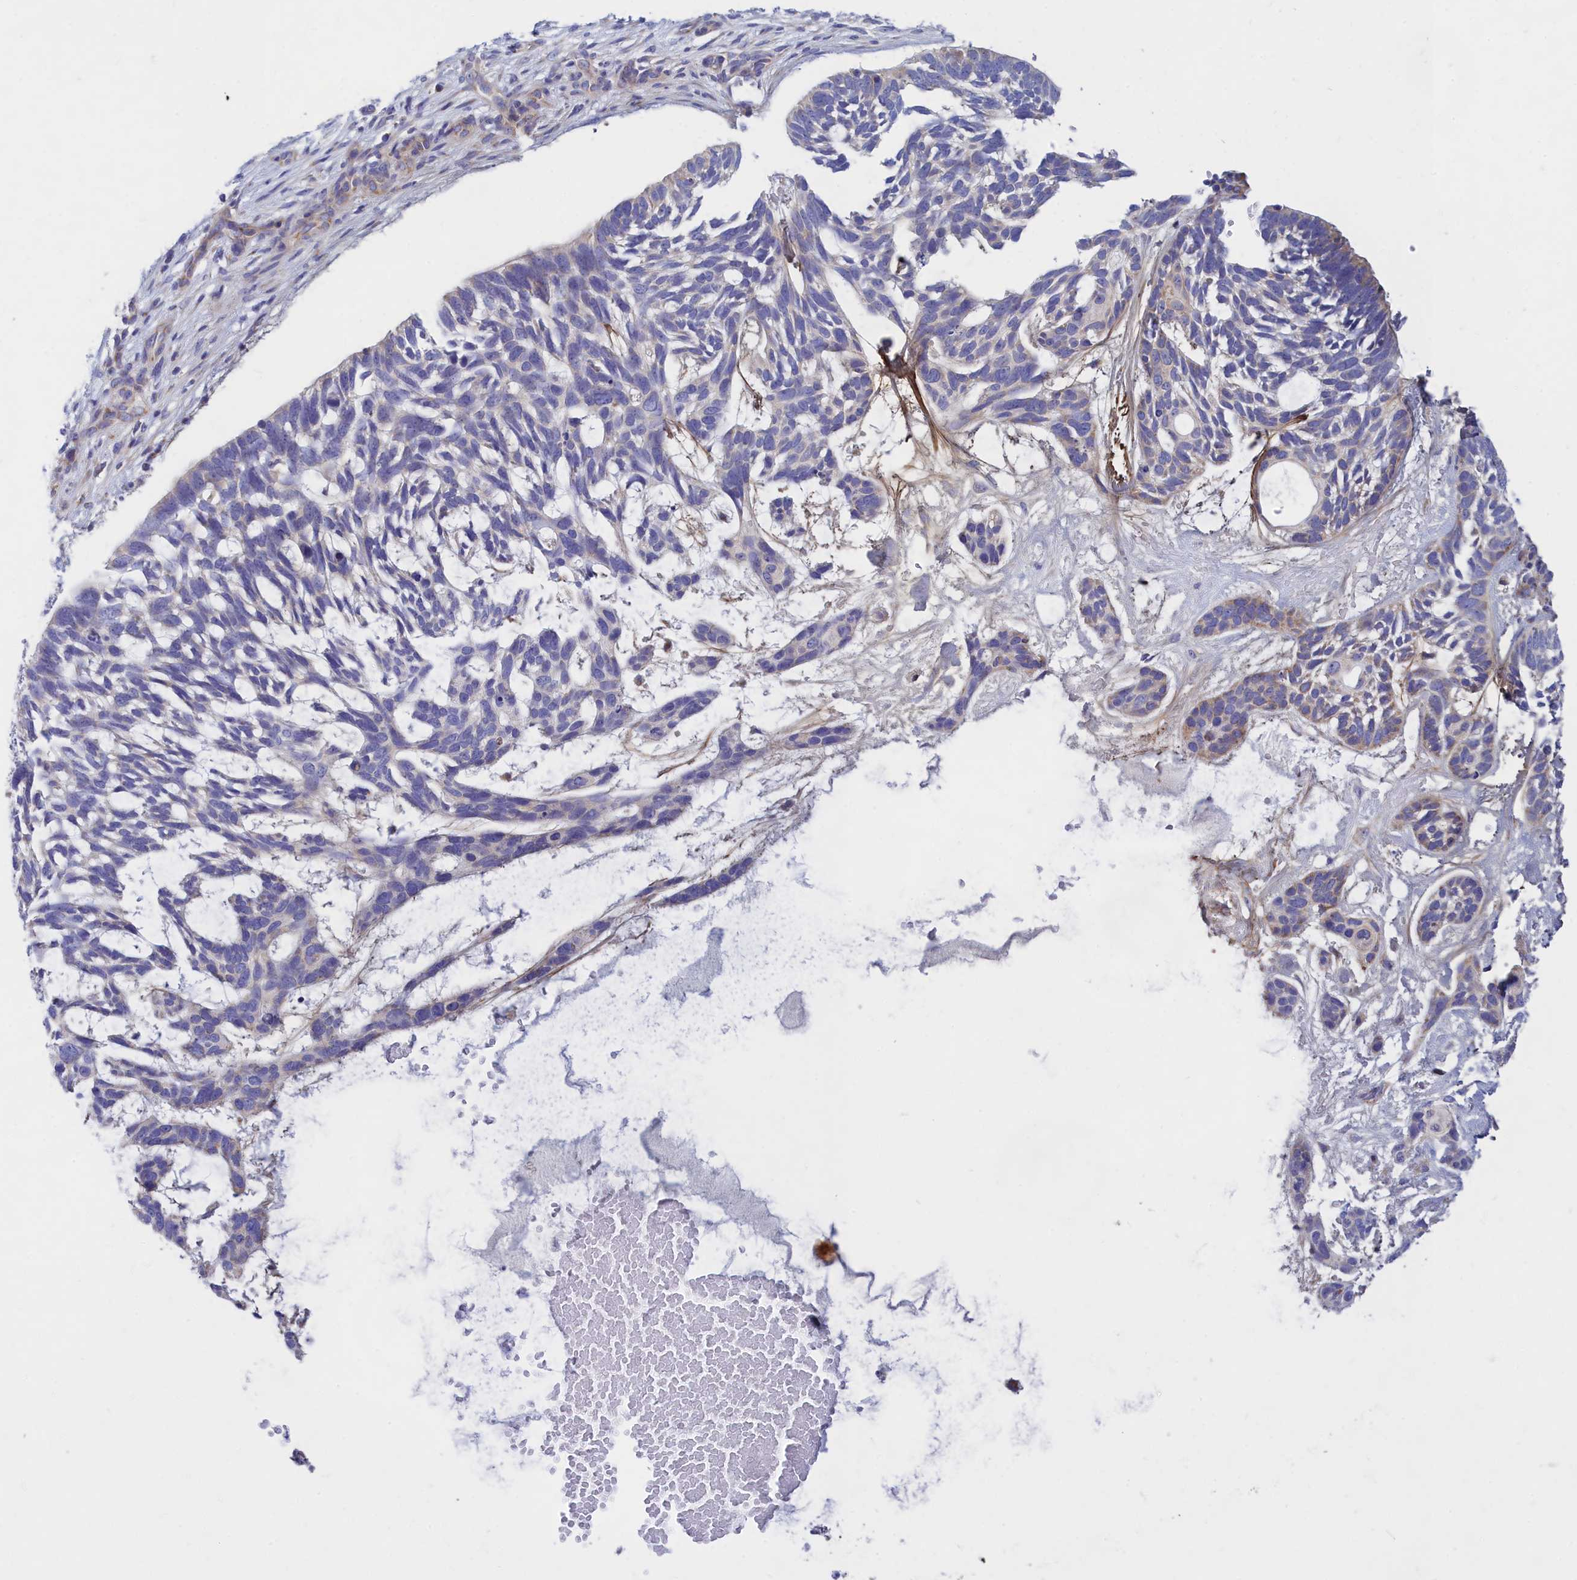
{"staining": {"intensity": "moderate", "quantity": "<25%", "location": "cytoplasmic/membranous"}, "tissue": "skin cancer", "cell_type": "Tumor cells", "image_type": "cancer", "snomed": [{"axis": "morphology", "description": "Basal cell carcinoma"}, {"axis": "topography", "description": "Skin"}], "caption": "The histopathology image demonstrates a brown stain indicating the presence of a protein in the cytoplasmic/membranous of tumor cells in skin cancer.", "gene": "TMEM30B", "patient": {"sex": "male", "age": 88}}